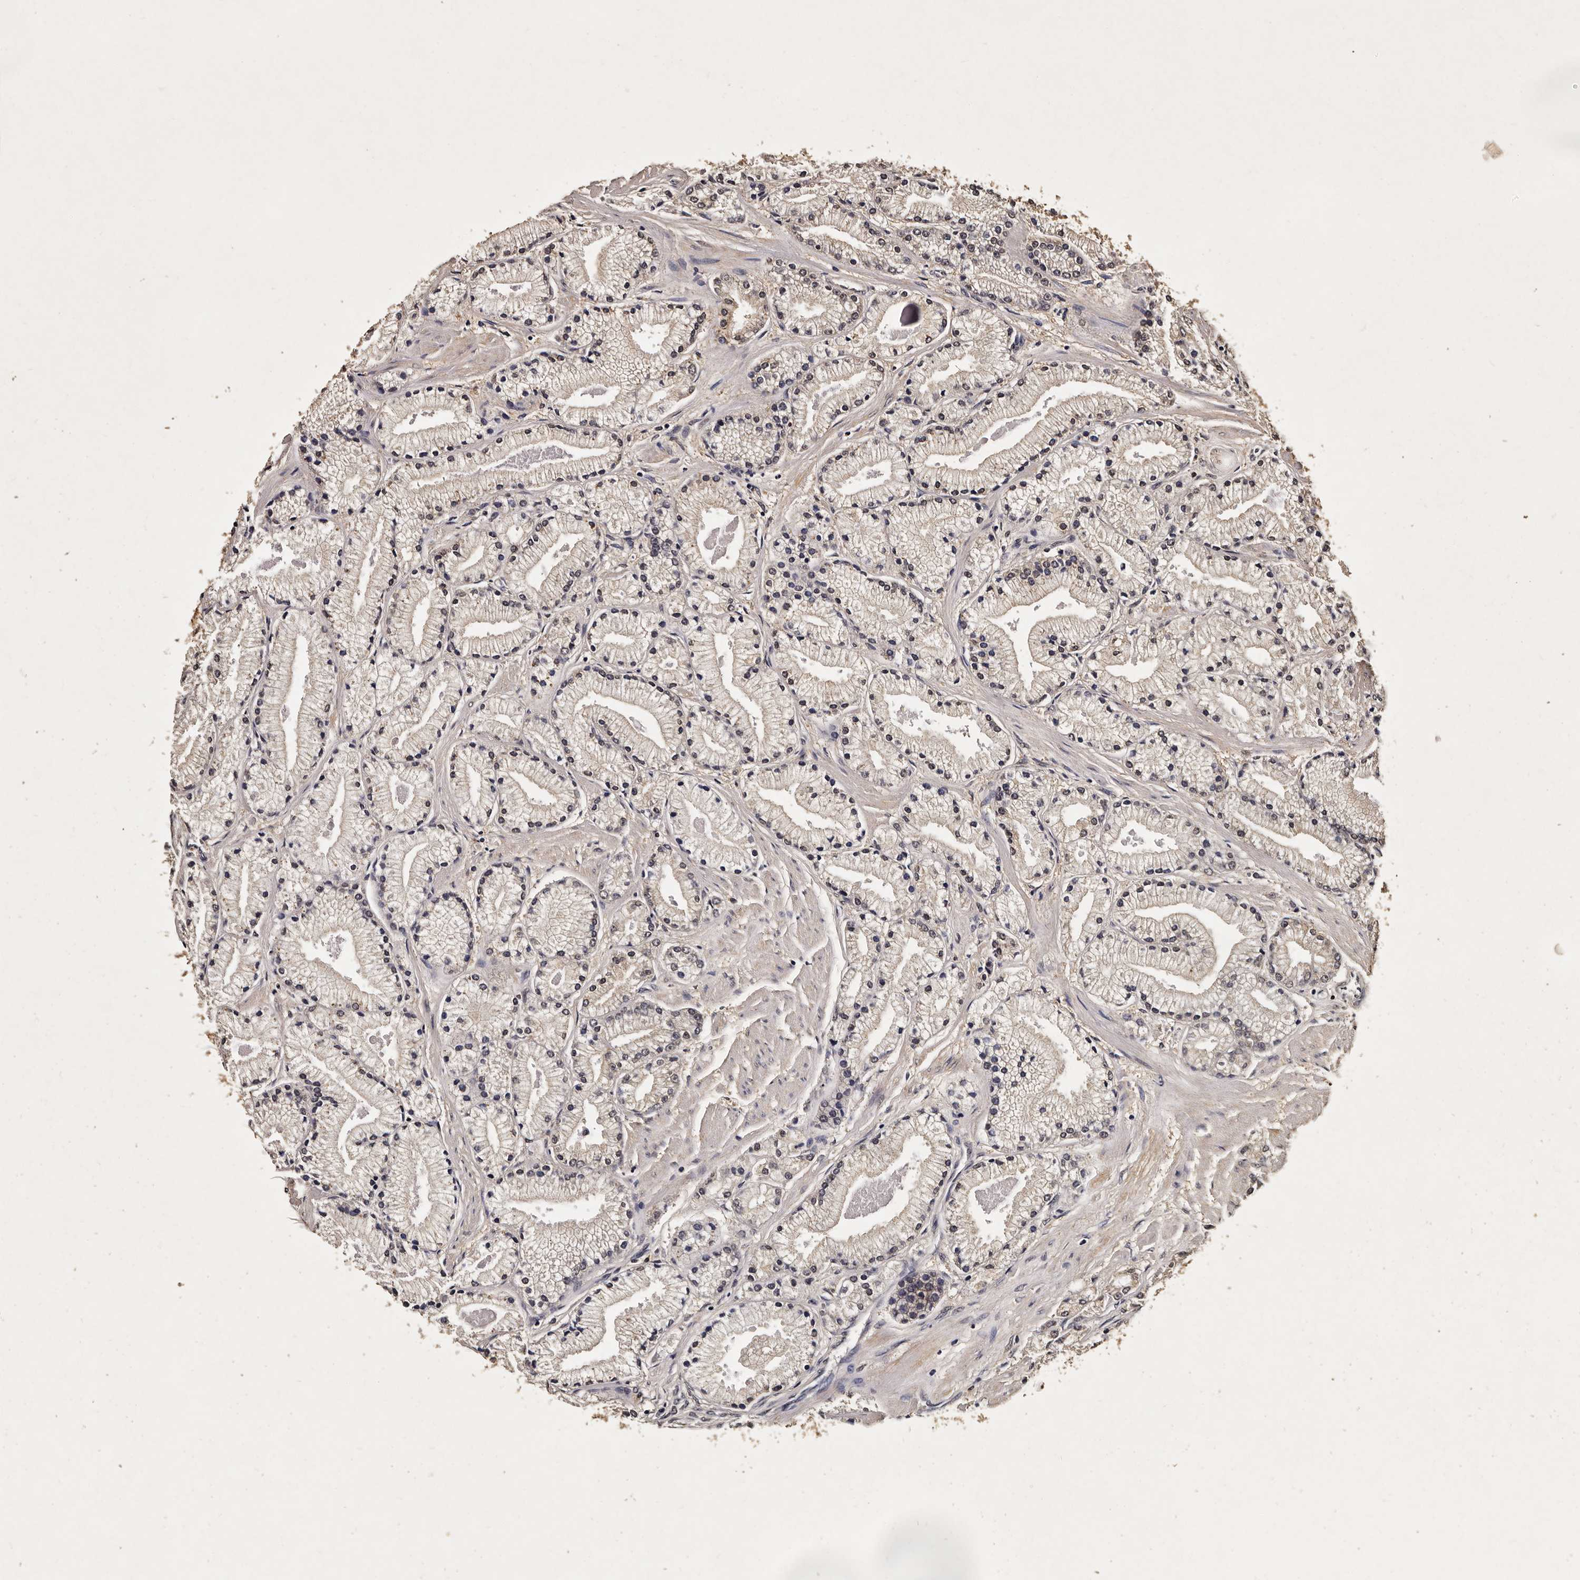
{"staining": {"intensity": "negative", "quantity": "none", "location": "none"}, "tissue": "prostate cancer", "cell_type": "Tumor cells", "image_type": "cancer", "snomed": [{"axis": "morphology", "description": "Adenocarcinoma, High grade"}, {"axis": "topography", "description": "Prostate"}], "caption": "The histopathology image reveals no staining of tumor cells in prostate cancer.", "gene": "PARS2", "patient": {"sex": "male", "age": 50}}